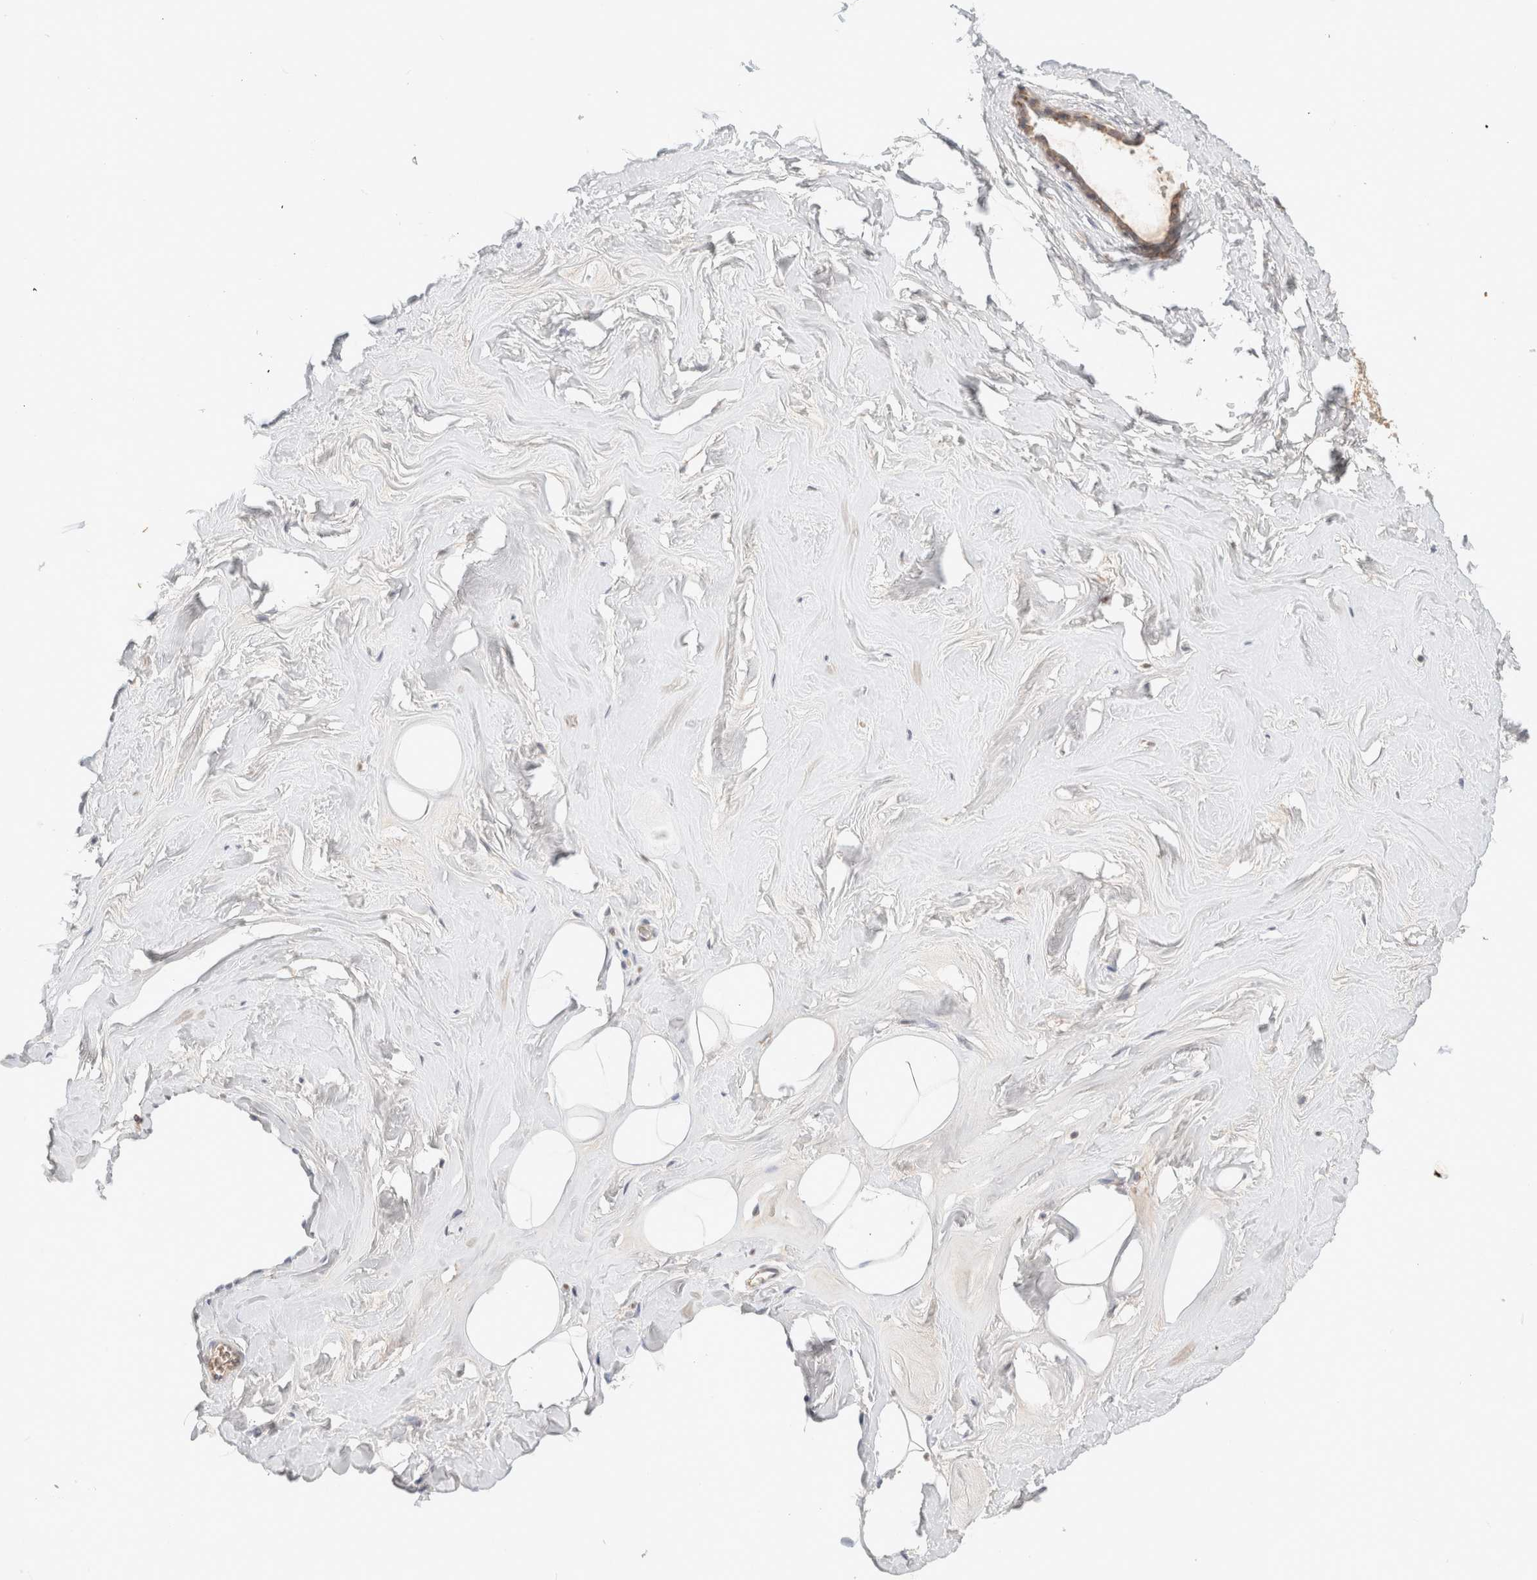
{"staining": {"intensity": "negative", "quantity": "none", "location": "none"}, "tissue": "adipose tissue", "cell_type": "Adipocytes", "image_type": "normal", "snomed": [{"axis": "morphology", "description": "Normal tissue, NOS"}, {"axis": "morphology", "description": "Fibrosis, NOS"}, {"axis": "topography", "description": "Breast"}, {"axis": "topography", "description": "Adipose tissue"}], "caption": "Immunohistochemical staining of benign adipose tissue shows no significant positivity in adipocytes.", "gene": "MRM3", "patient": {"sex": "female", "age": 39}}